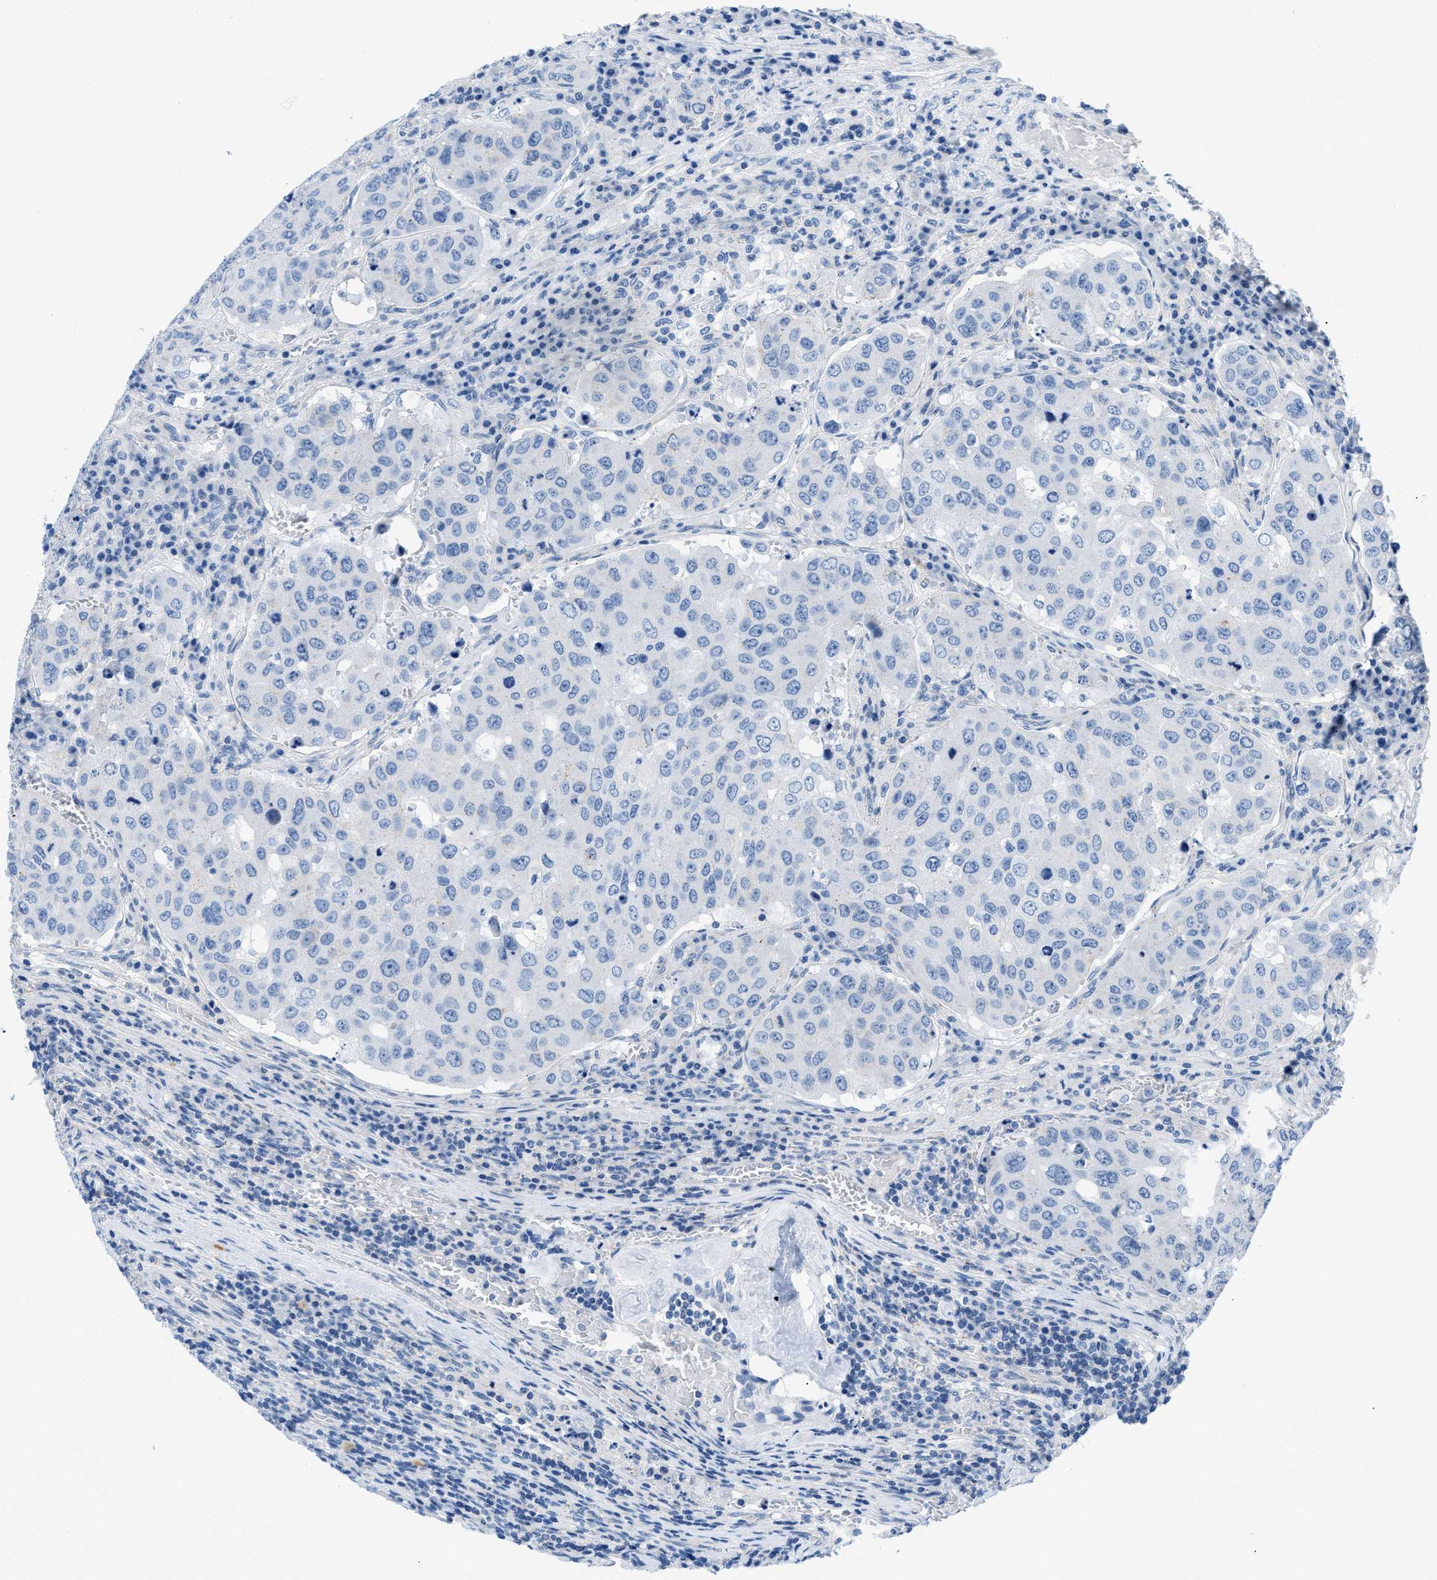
{"staining": {"intensity": "negative", "quantity": "none", "location": "none"}, "tissue": "urothelial cancer", "cell_type": "Tumor cells", "image_type": "cancer", "snomed": [{"axis": "morphology", "description": "Urothelial carcinoma, High grade"}, {"axis": "topography", "description": "Lymph node"}, {"axis": "topography", "description": "Urinary bladder"}], "caption": "Image shows no protein expression in tumor cells of urothelial cancer tissue.", "gene": "FDCSP", "patient": {"sex": "male", "age": 51}}